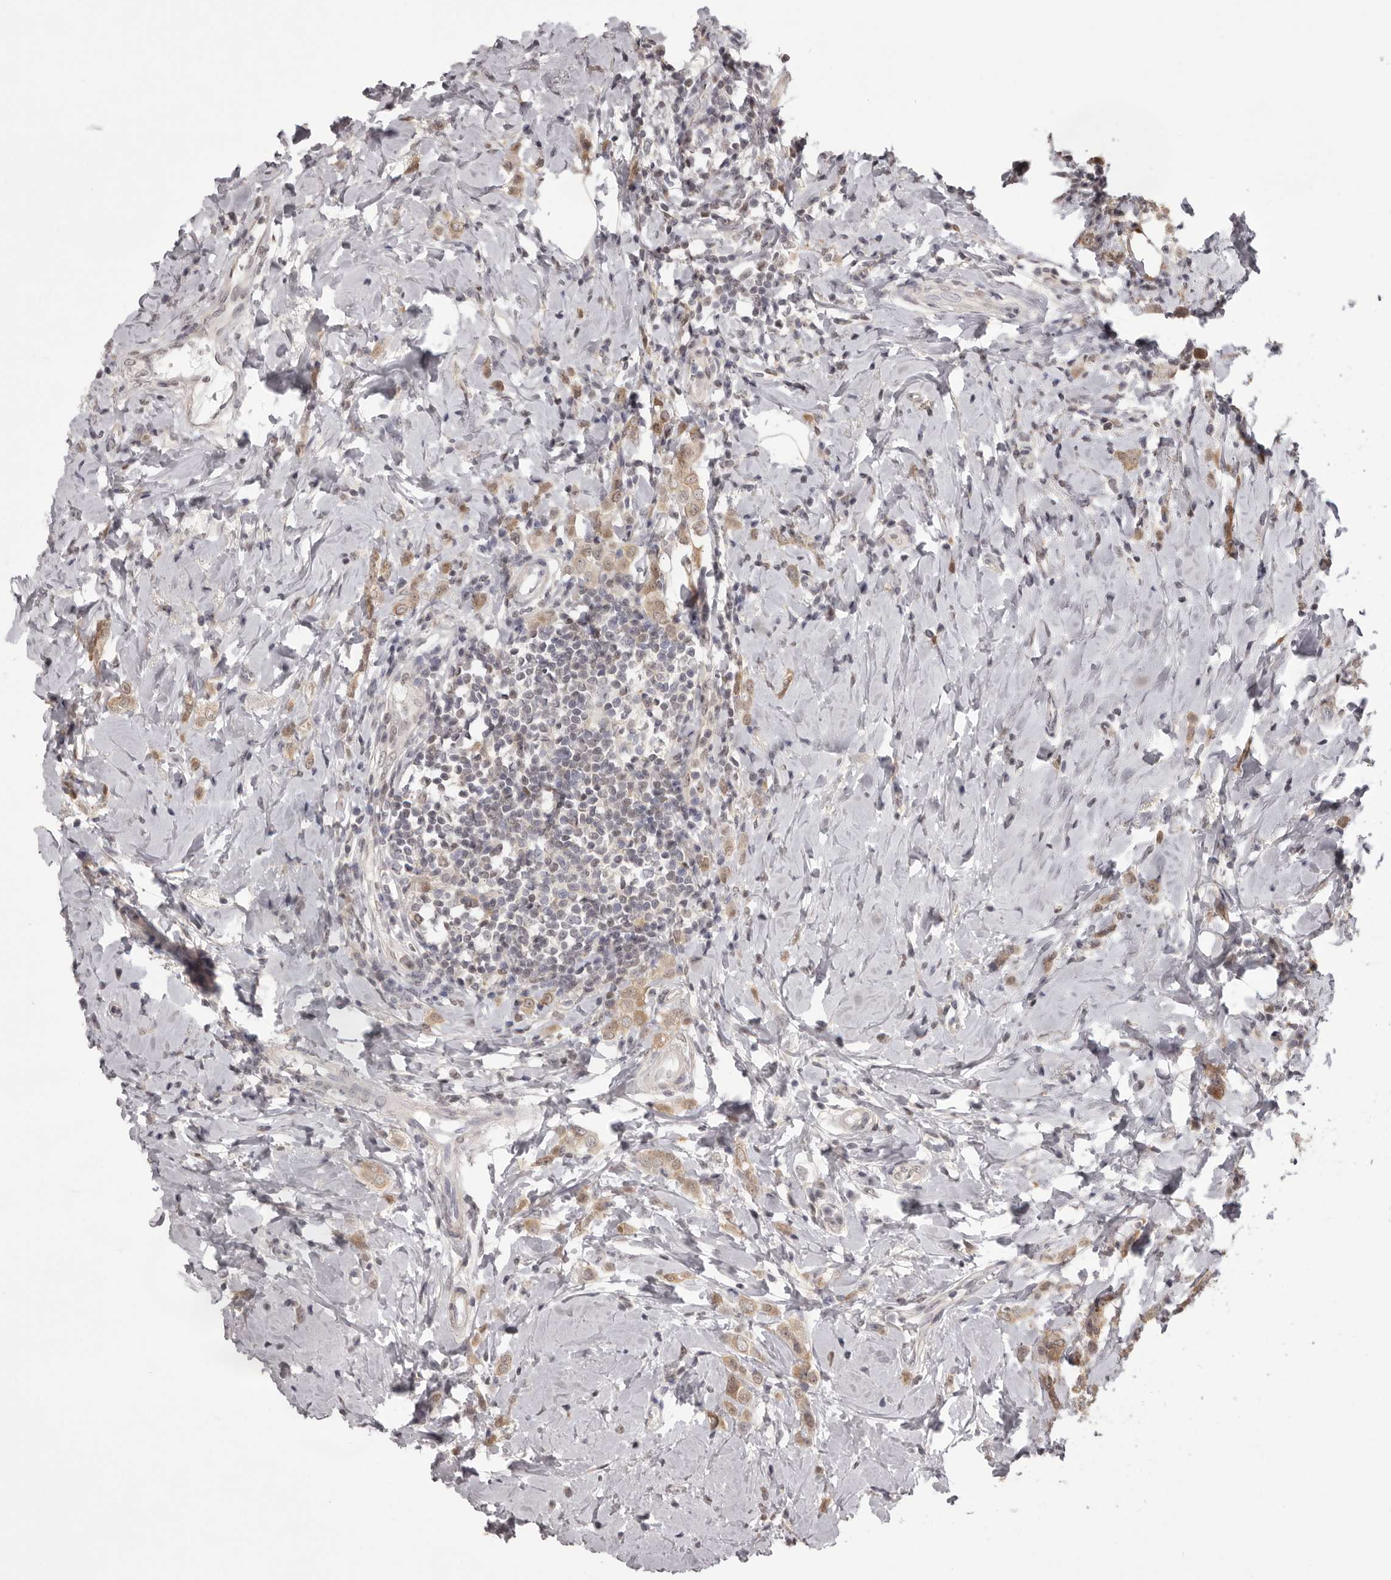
{"staining": {"intensity": "weak", "quantity": ">75%", "location": "cytoplasmic/membranous"}, "tissue": "breast cancer", "cell_type": "Tumor cells", "image_type": "cancer", "snomed": [{"axis": "morphology", "description": "Lobular carcinoma"}, {"axis": "topography", "description": "Breast"}], "caption": "Breast lobular carcinoma stained for a protein (brown) reveals weak cytoplasmic/membranous positive positivity in approximately >75% of tumor cells.", "gene": "MDH1", "patient": {"sex": "female", "age": 47}}